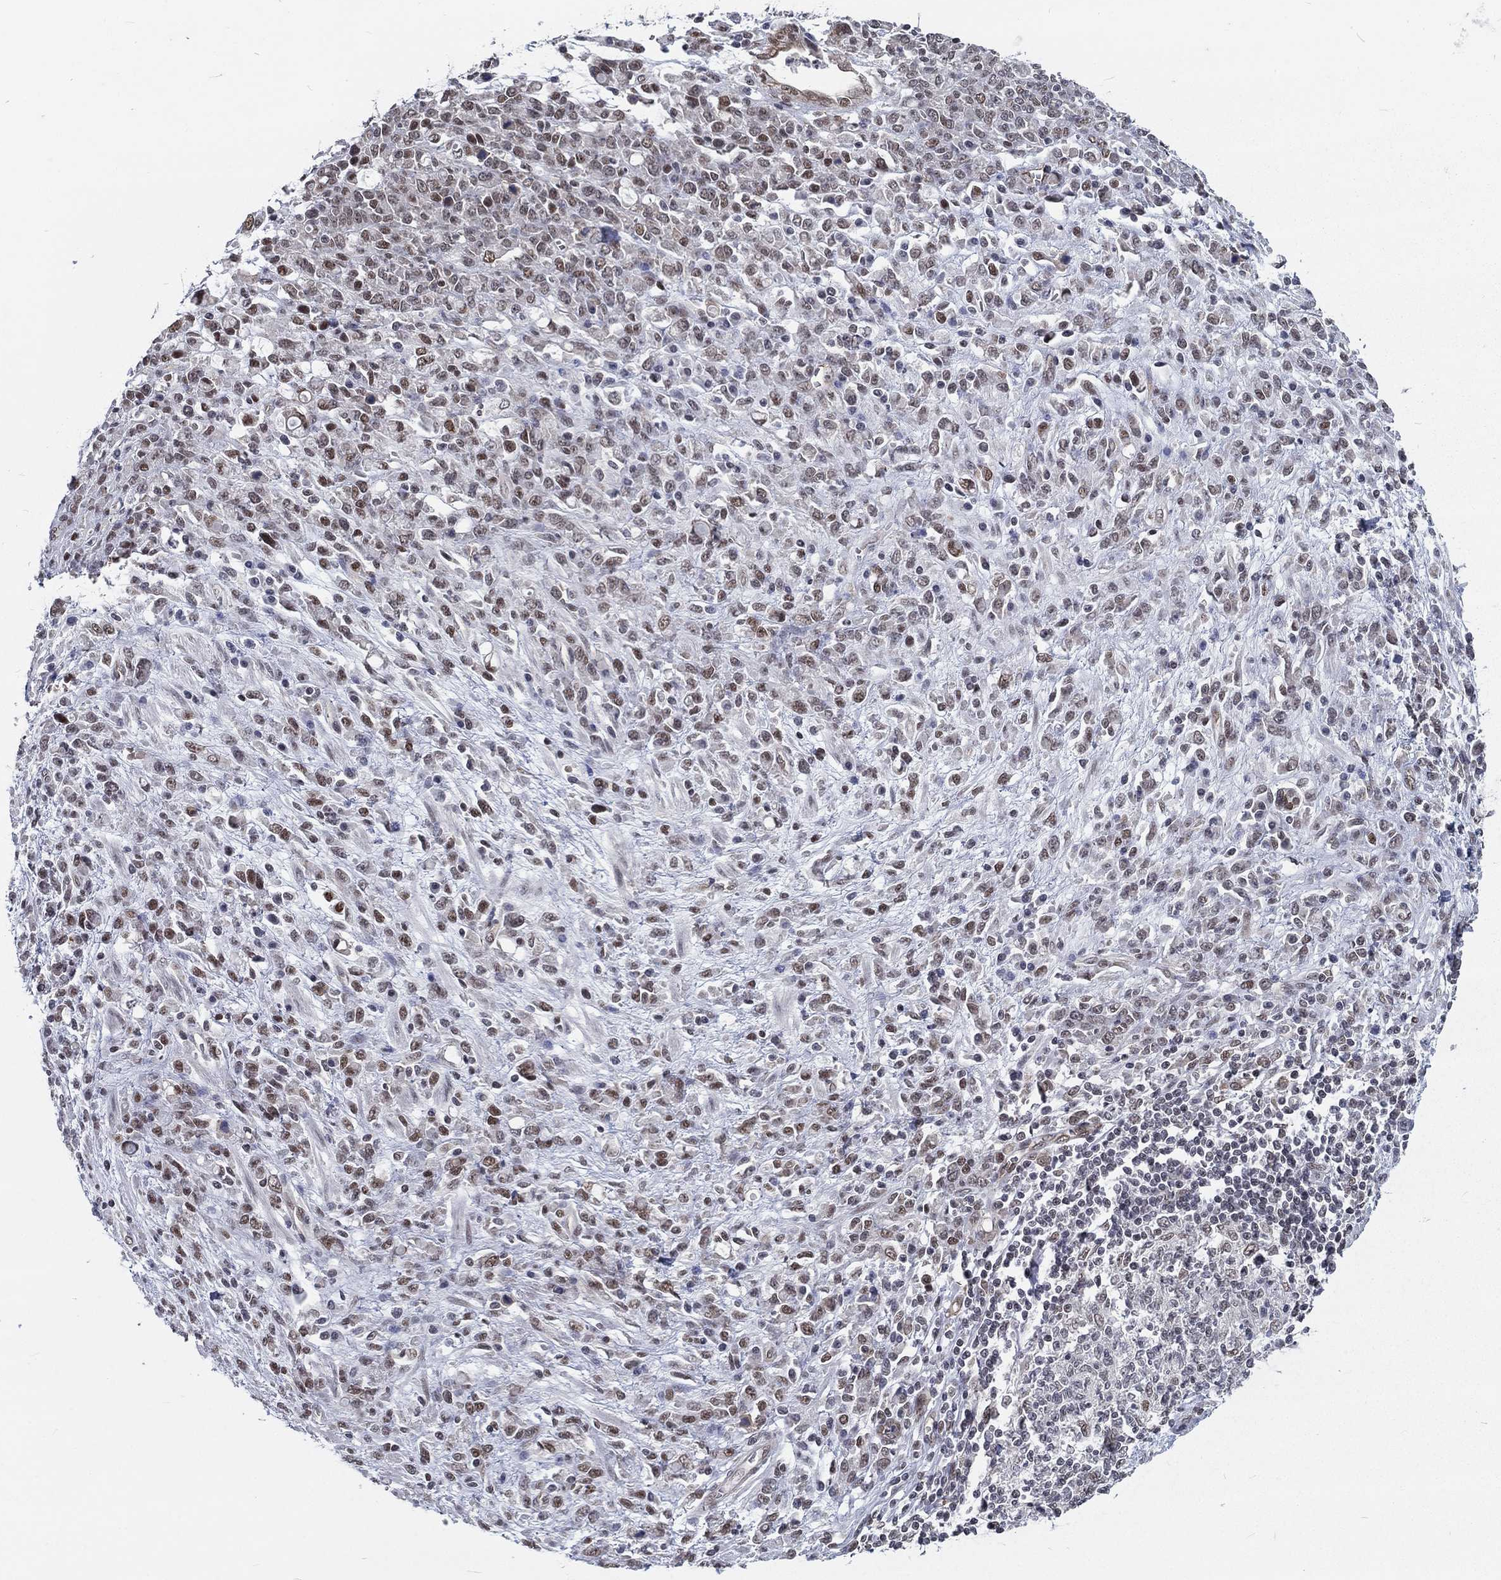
{"staining": {"intensity": "negative", "quantity": "none", "location": "none"}, "tissue": "stomach cancer", "cell_type": "Tumor cells", "image_type": "cancer", "snomed": [{"axis": "morphology", "description": "Adenocarcinoma, NOS"}, {"axis": "topography", "description": "Stomach"}], "caption": "Micrograph shows no significant protein staining in tumor cells of stomach cancer (adenocarcinoma).", "gene": "ZBED1", "patient": {"sex": "female", "age": 57}}